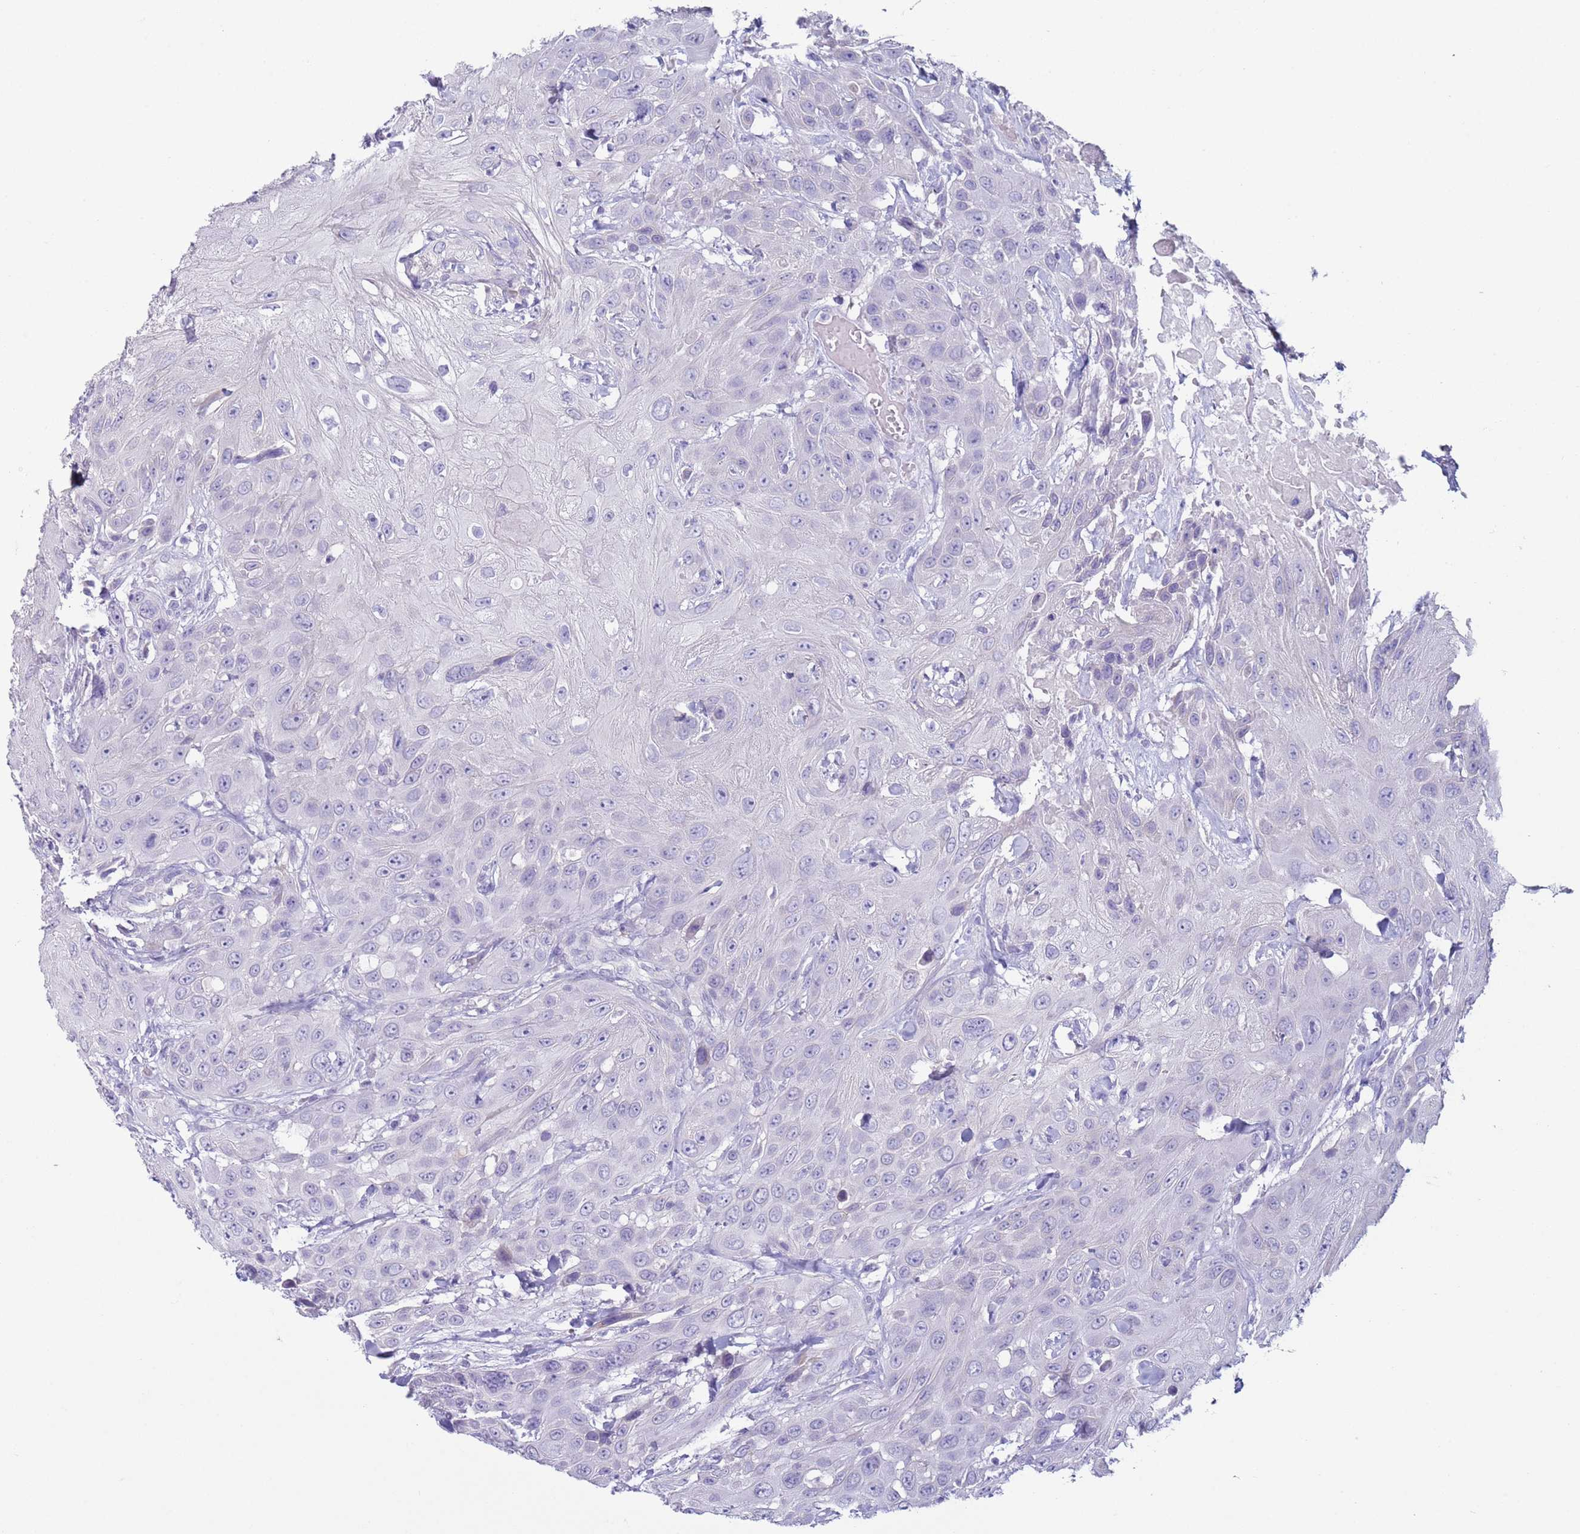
{"staining": {"intensity": "negative", "quantity": "none", "location": "none"}, "tissue": "head and neck cancer", "cell_type": "Tumor cells", "image_type": "cancer", "snomed": [{"axis": "morphology", "description": "Squamous cell carcinoma, NOS"}, {"axis": "topography", "description": "Head-Neck"}], "caption": "Immunohistochemistry image of neoplastic tissue: squamous cell carcinoma (head and neck) stained with DAB (3,3'-diaminobenzidine) displays no significant protein expression in tumor cells.", "gene": "NPAP1", "patient": {"sex": "male", "age": 81}}